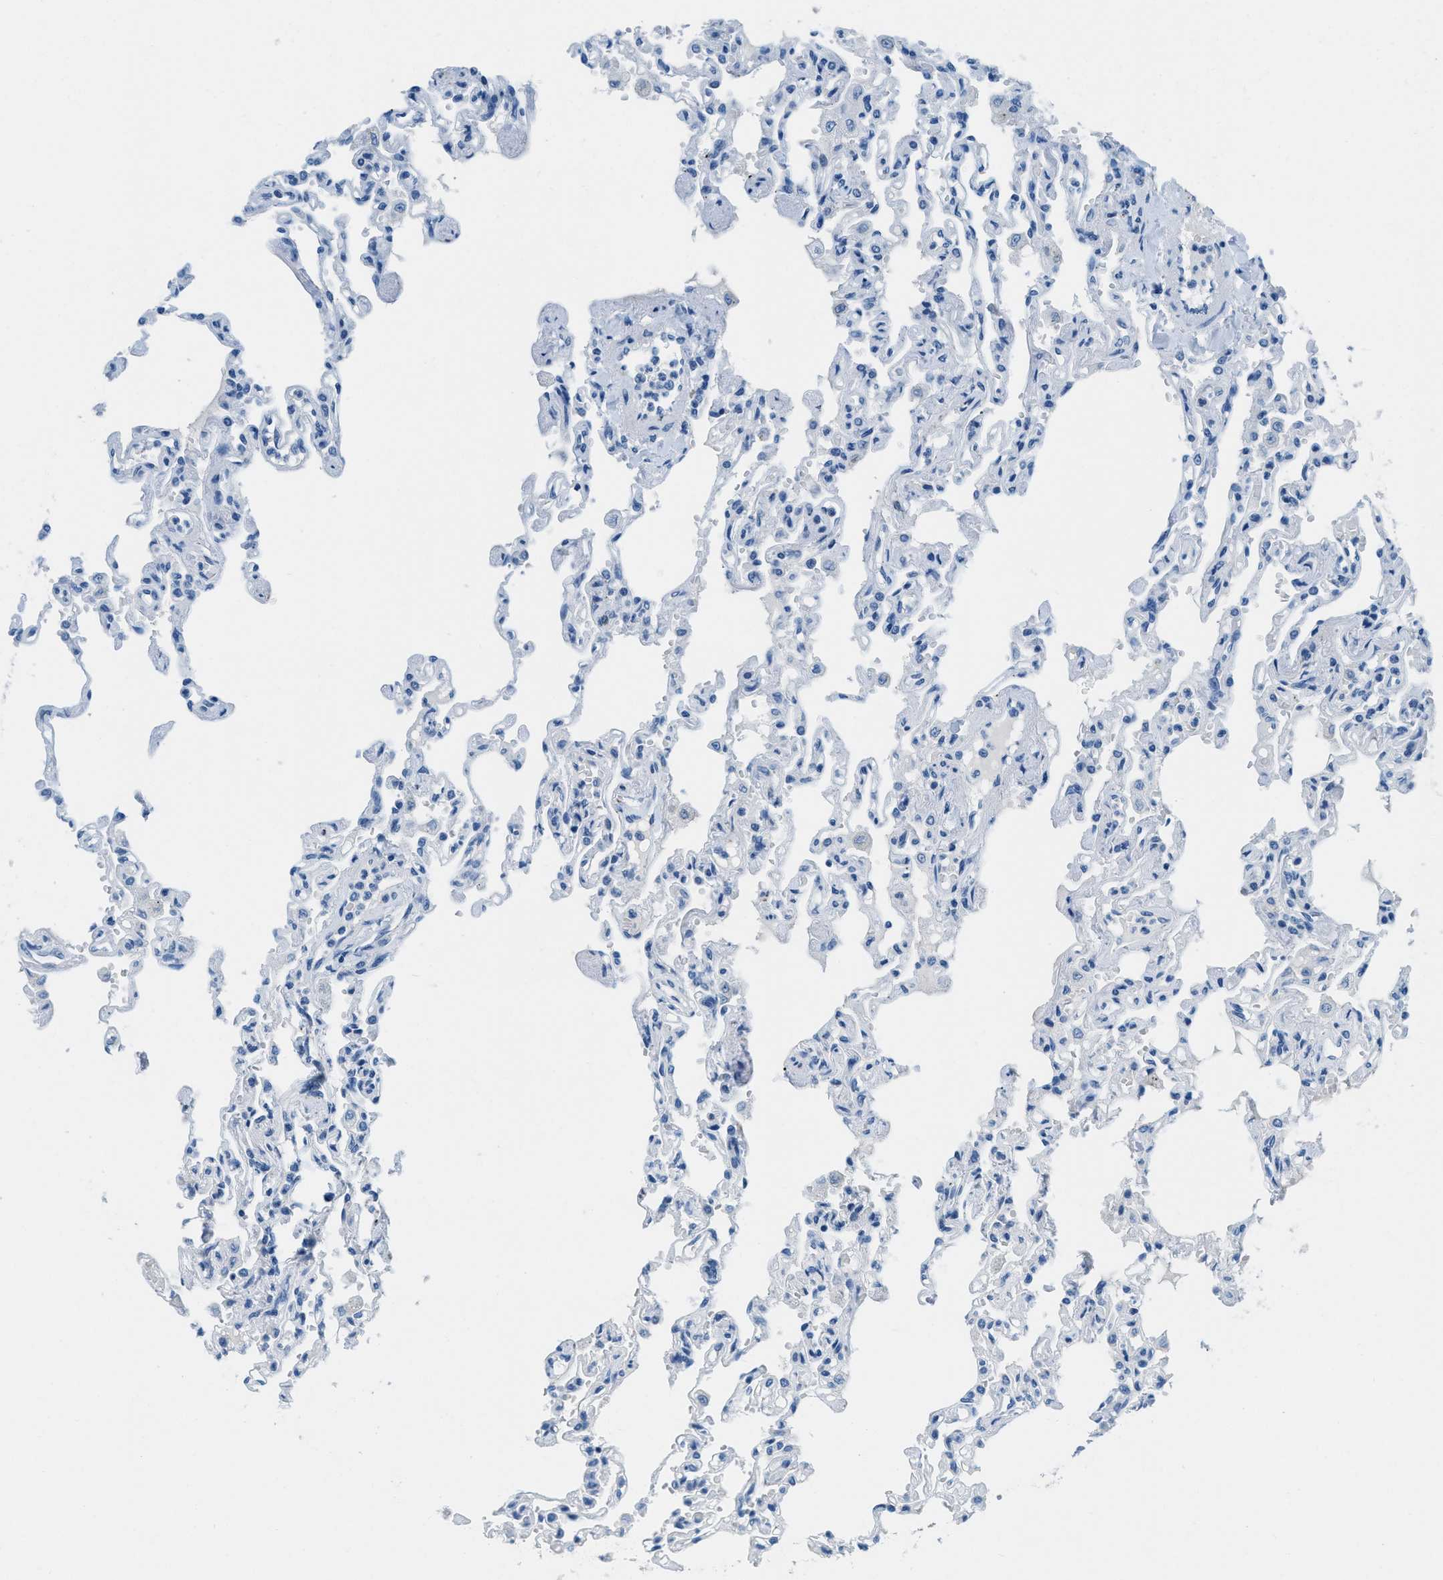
{"staining": {"intensity": "negative", "quantity": "none", "location": "none"}, "tissue": "lung", "cell_type": "Alveolar cells", "image_type": "normal", "snomed": [{"axis": "morphology", "description": "Normal tissue, NOS"}, {"axis": "topography", "description": "Lung"}], "caption": "Immunohistochemical staining of benign lung demonstrates no significant positivity in alveolar cells. (DAB immunohistochemistry (IHC) with hematoxylin counter stain).", "gene": "MGARP", "patient": {"sex": "male", "age": 21}}